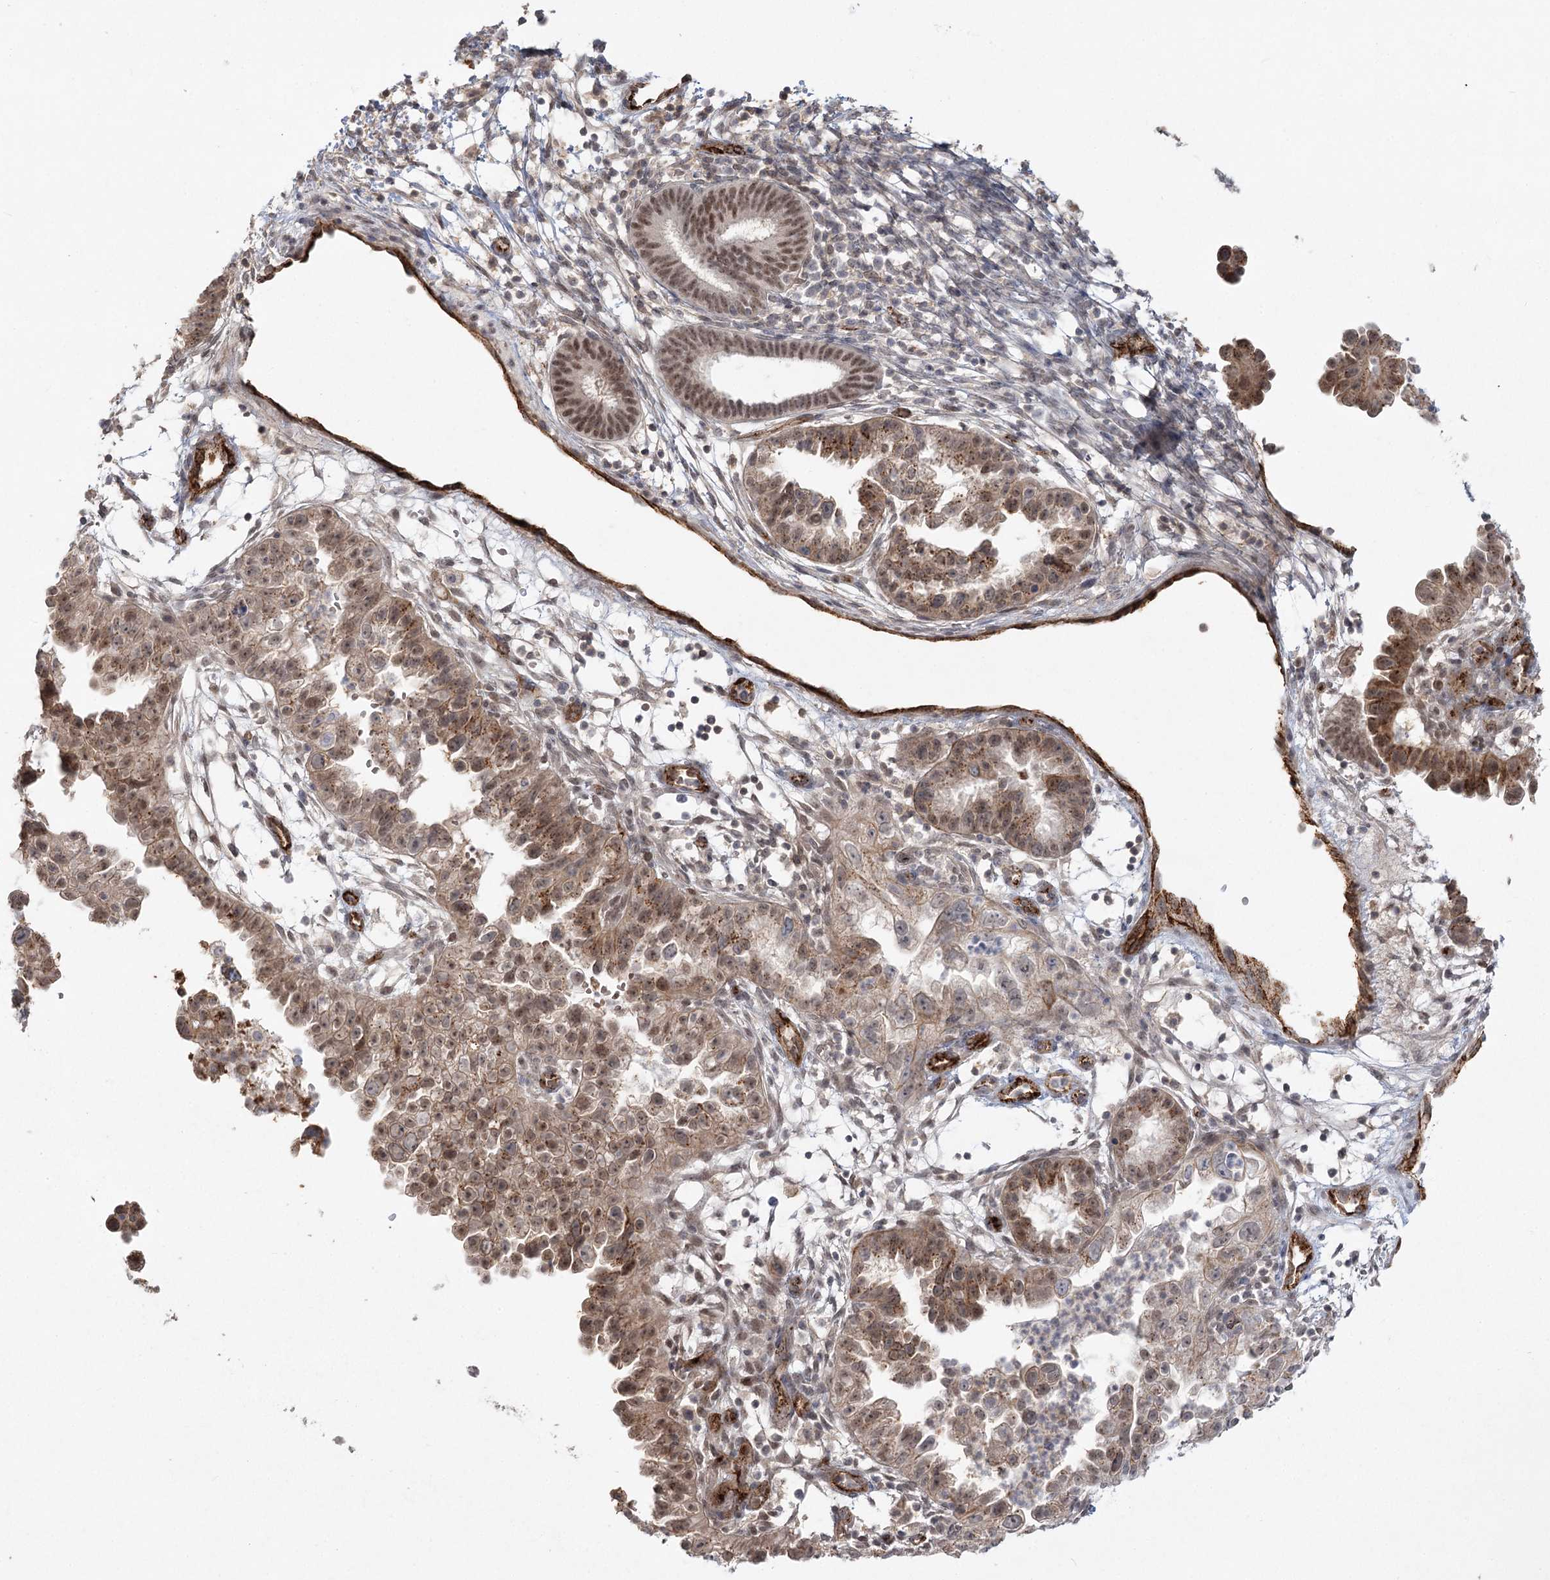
{"staining": {"intensity": "moderate", "quantity": "25%-75%", "location": "cytoplasmic/membranous,nuclear"}, "tissue": "endometrial cancer", "cell_type": "Tumor cells", "image_type": "cancer", "snomed": [{"axis": "morphology", "description": "Adenocarcinoma, NOS"}, {"axis": "topography", "description": "Endometrium"}], "caption": "Immunohistochemistry micrograph of endometrial cancer stained for a protein (brown), which demonstrates medium levels of moderate cytoplasmic/membranous and nuclear expression in about 25%-75% of tumor cells.", "gene": "KBTBD4", "patient": {"sex": "female", "age": 85}}